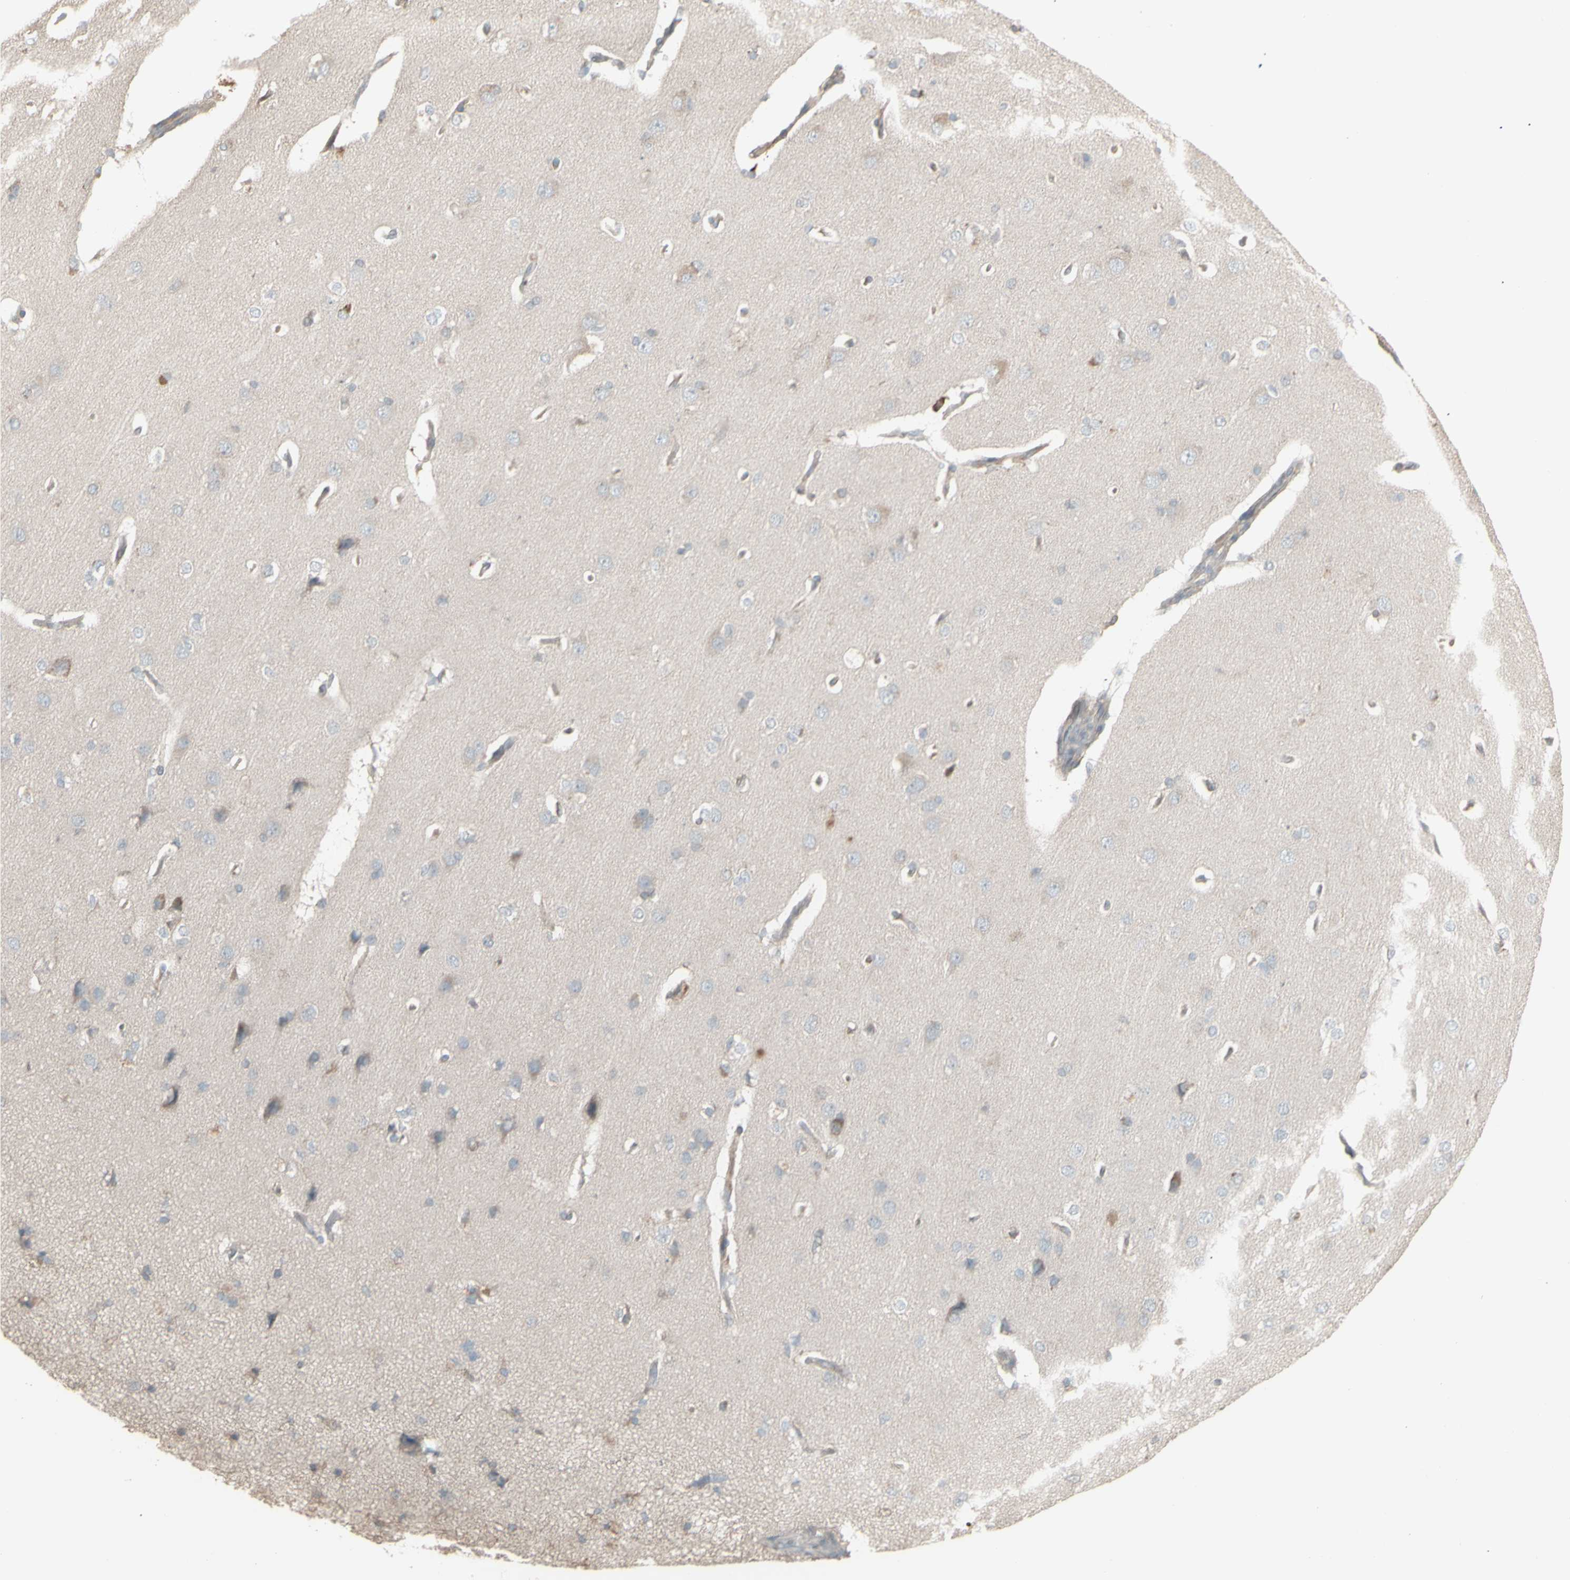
{"staining": {"intensity": "weak", "quantity": ">75%", "location": "cytoplasmic/membranous"}, "tissue": "cerebral cortex", "cell_type": "Endothelial cells", "image_type": "normal", "snomed": [{"axis": "morphology", "description": "Normal tissue, NOS"}, {"axis": "topography", "description": "Cerebral cortex"}], "caption": "Protein expression analysis of normal cerebral cortex reveals weak cytoplasmic/membranous staining in approximately >75% of endothelial cells.", "gene": "CSK", "patient": {"sex": "male", "age": 62}}